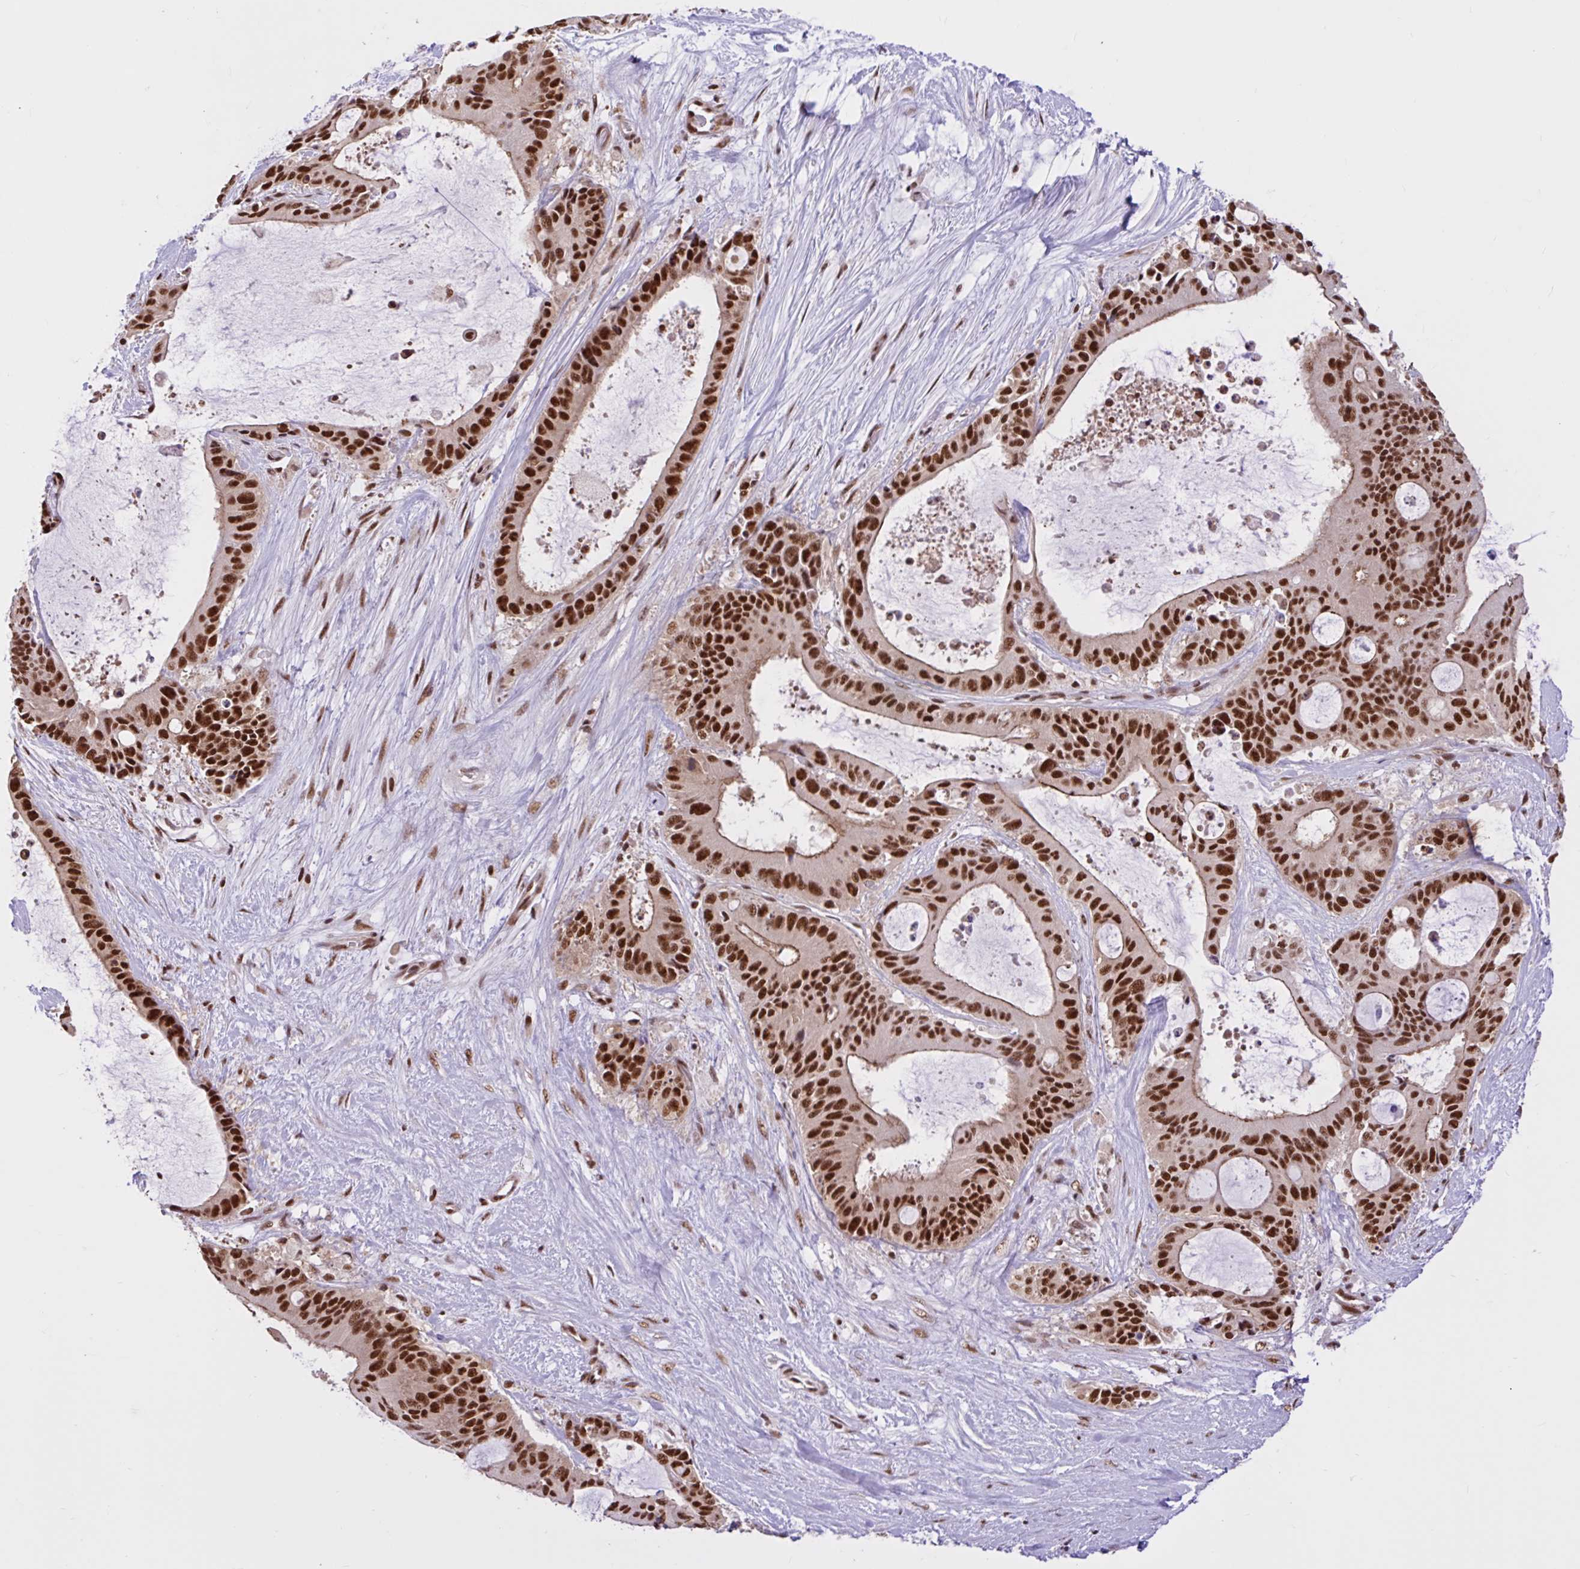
{"staining": {"intensity": "strong", "quantity": ">75%", "location": "cytoplasmic/membranous,nuclear"}, "tissue": "liver cancer", "cell_type": "Tumor cells", "image_type": "cancer", "snomed": [{"axis": "morphology", "description": "Normal tissue, NOS"}, {"axis": "morphology", "description": "Cholangiocarcinoma"}, {"axis": "topography", "description": "Liver"}, {"axis": "topography", "description": "Peripheral nerve tissue"}], "caption": "Protein expression by immunohistochemistry demonstrates strong cytoplasmic/membranous and nuclear expression in approximately >75% of tumor cells in cholangiocarcinoma (liver). The protein of interest is stained brown, and the nuclei are stained in blue (DAB (3,3'-diaminobenzidine) IHC with brightfield microscopy, high magnification).", "gene": "CCDC12", "patient": {"sex": "female", "age": 73}}